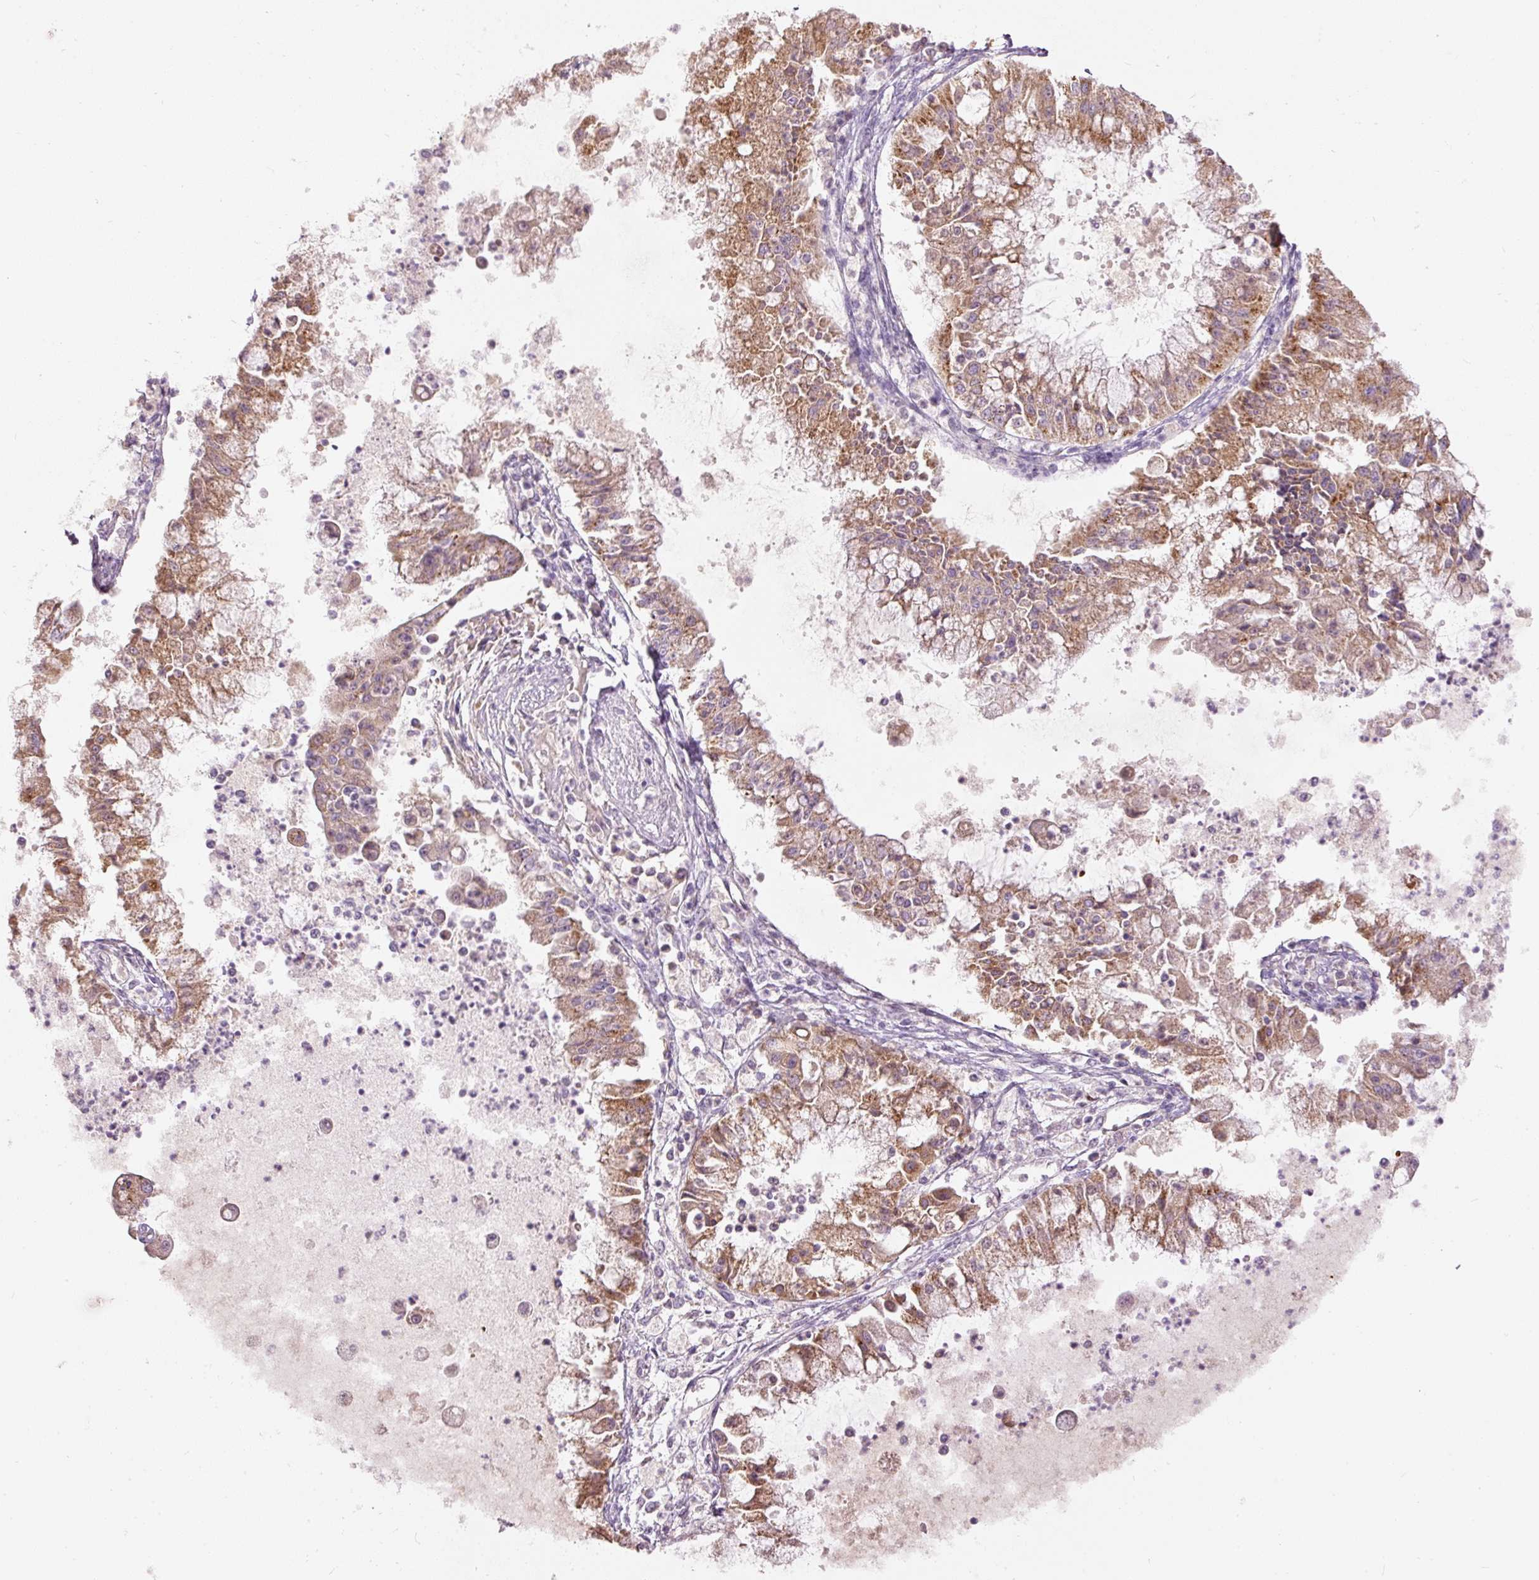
{"staining": {"intensity": "moderate", "quantity": ">75%", "location": "cytoplasmic/membranous"}, "tissue": "ovarian cancer", "cell_type": "Tumor cells", "image_type": "cancer", "snomed": [{"axis": "morphology", "description": "Cystadenocarcinoma, mucinous, NOS"}, {"axis": "topography", "description": "Ovary"}], "caption": "There is medium levels of moderate cytoplasmic/membranous staining in tumor cells of ovarian mucinous cystadenocarcinoma, as demonstrated by immunohistochemical staining (brown color).", "gene": "KLHL21", "patient": {"sex": "female", "age": 70}}